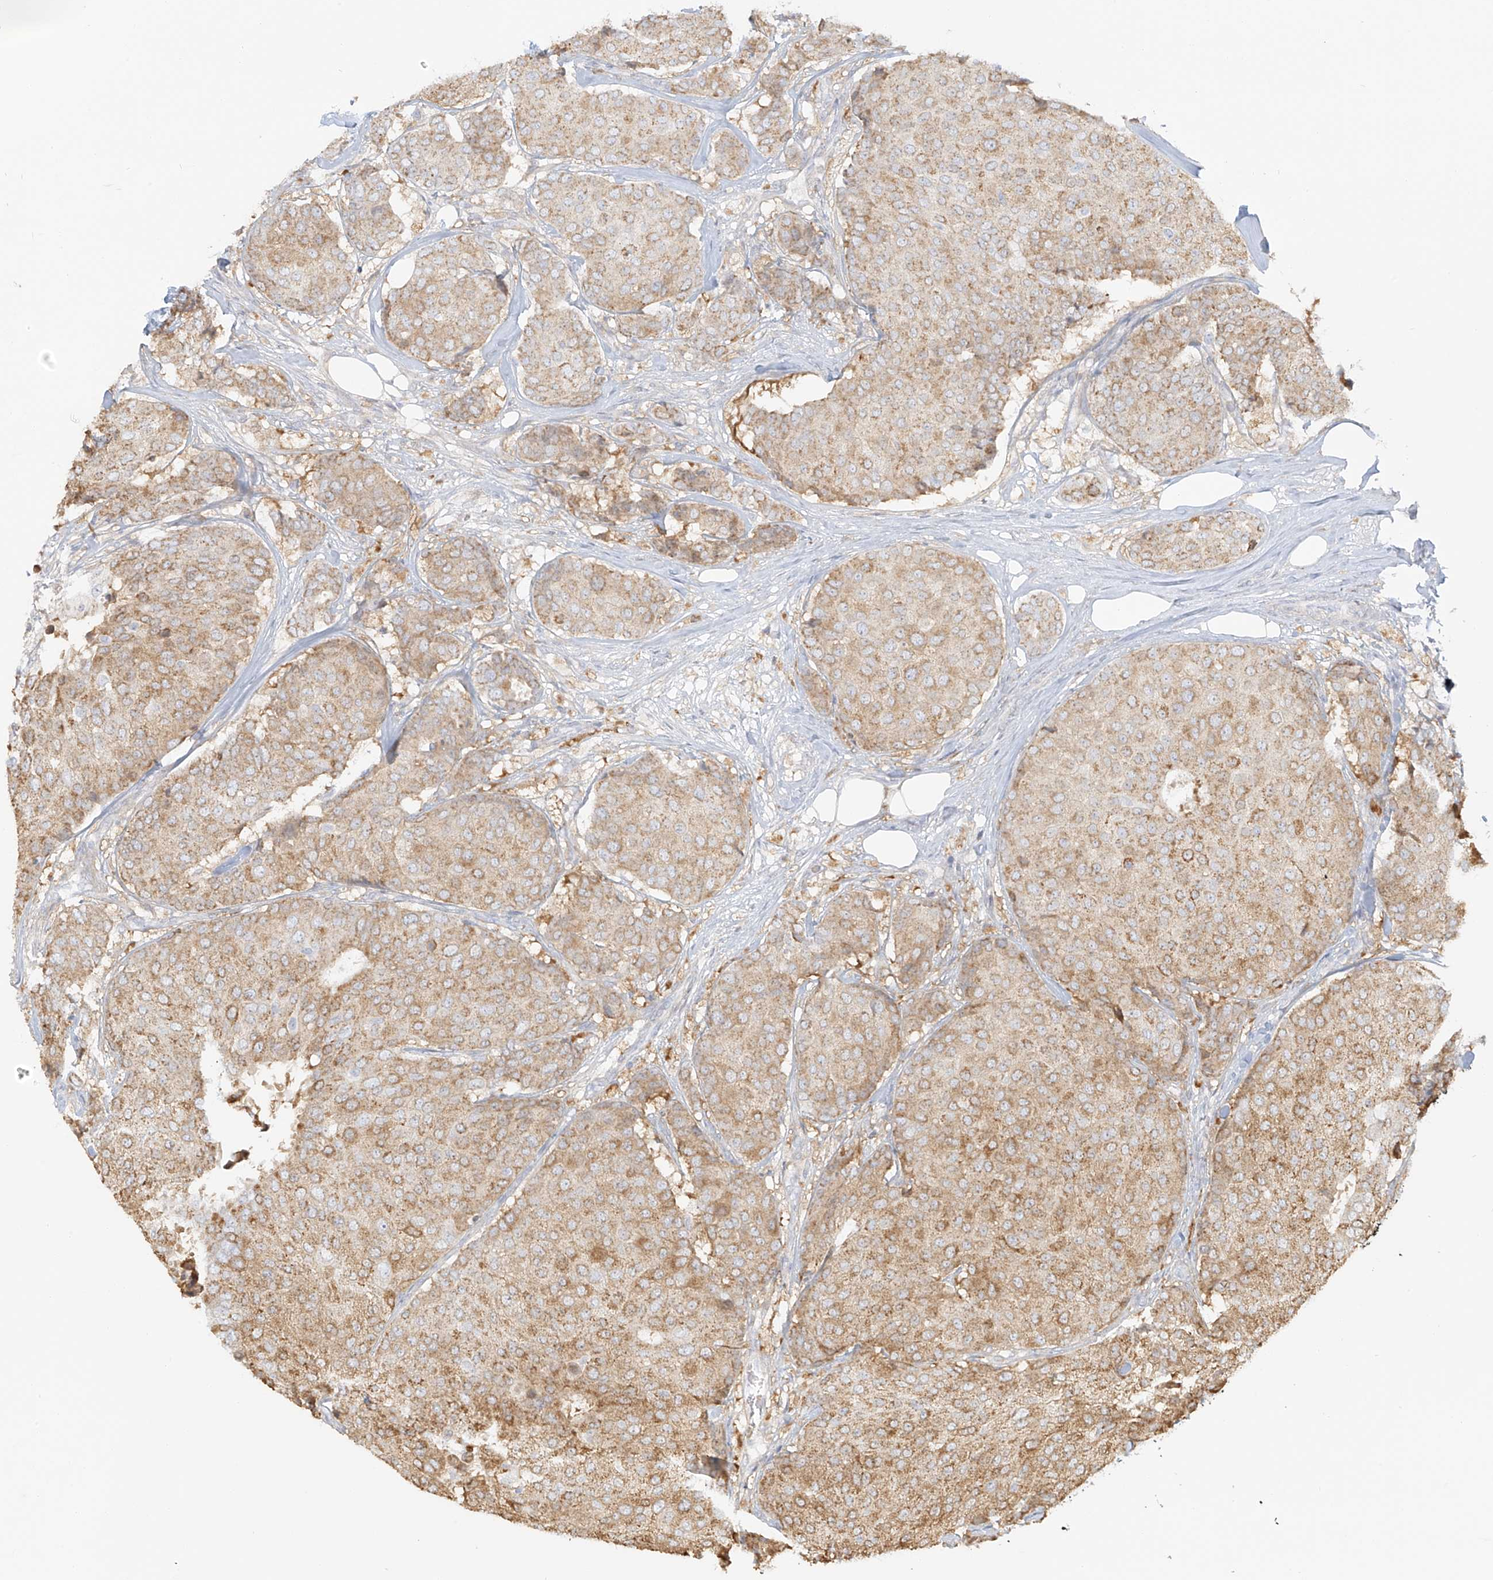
{"staining": {"intensity": "moderate", "quantity": ">75%", "location": "cytoplasmic/membranous"}, "tissue": "breast cancer", "cell_type": "Tumor cells", "image_type": "cancer", "snomed": [{"axis": "morphology", "description": "Duct carcinoma"}, {"axis": "topography", "description": "Breast"}], "caption": "Approximately >75% of tumor cells in breast invasive ductal carcinoma demonstrate moderate cytoplasmic/membranous protein staining as visualized by brown immunohistochemical staining.", "gene": "UPK1B", "patient": {"sex": "female", "age": 75}}